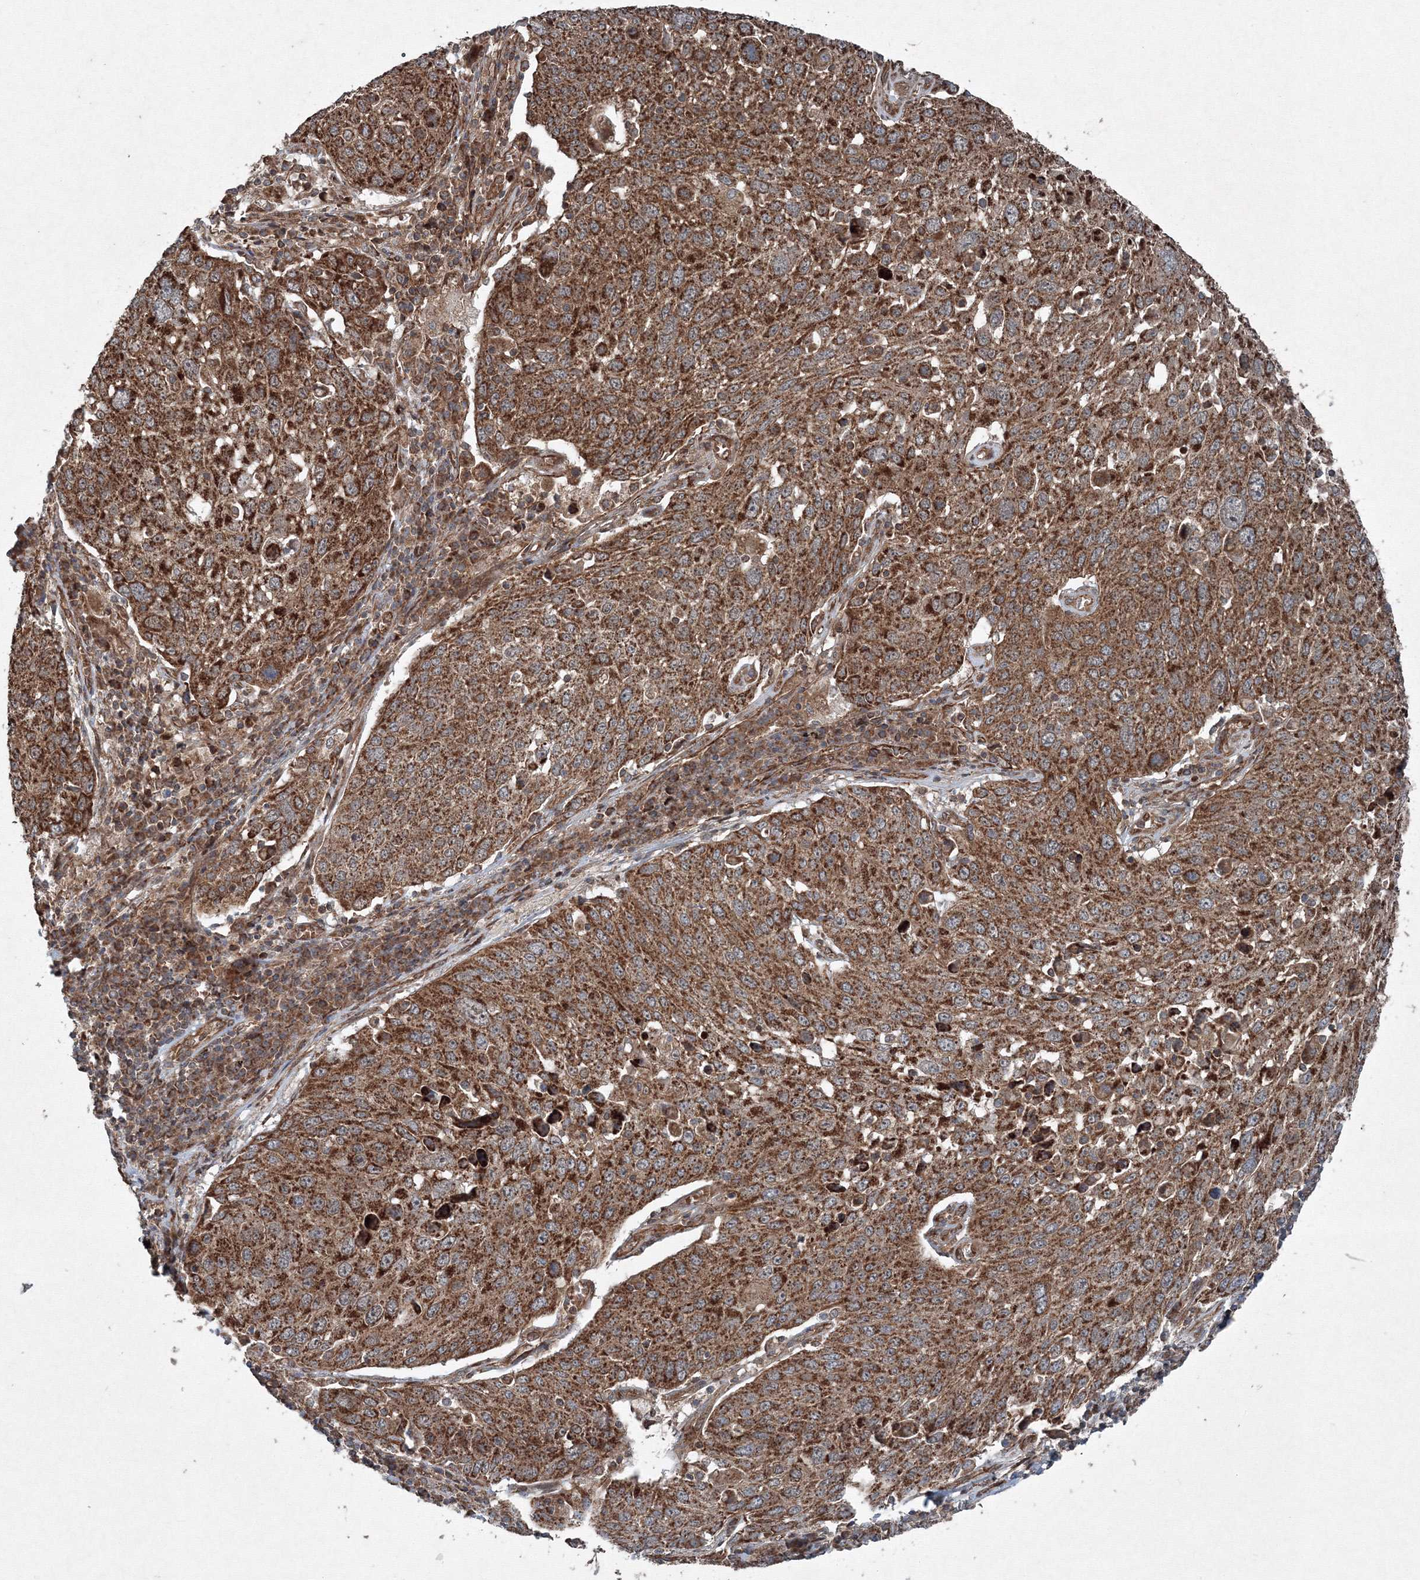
{"staining": {"intensity": "strong", "quantity": ">75%", "location": "cytoplasmic/membranous"}, "tissue": "lung cancer", "cell_type": "Tumor cells", "image_type": "cancer", "snomed": [{"axis": "morphology", "description": "Squamous cell carcinoma, NOS"}, {"axis": "topography", "description": "Lung"}], "caption": "Brown immunohistochemical staining in human squamous cell carcinoma (lung) displays strong cytoplasmic/membranous staining in about >75% of tumor cells.", "gene": "COPS7B", "patient": {"sex": "male", "age": 65}}